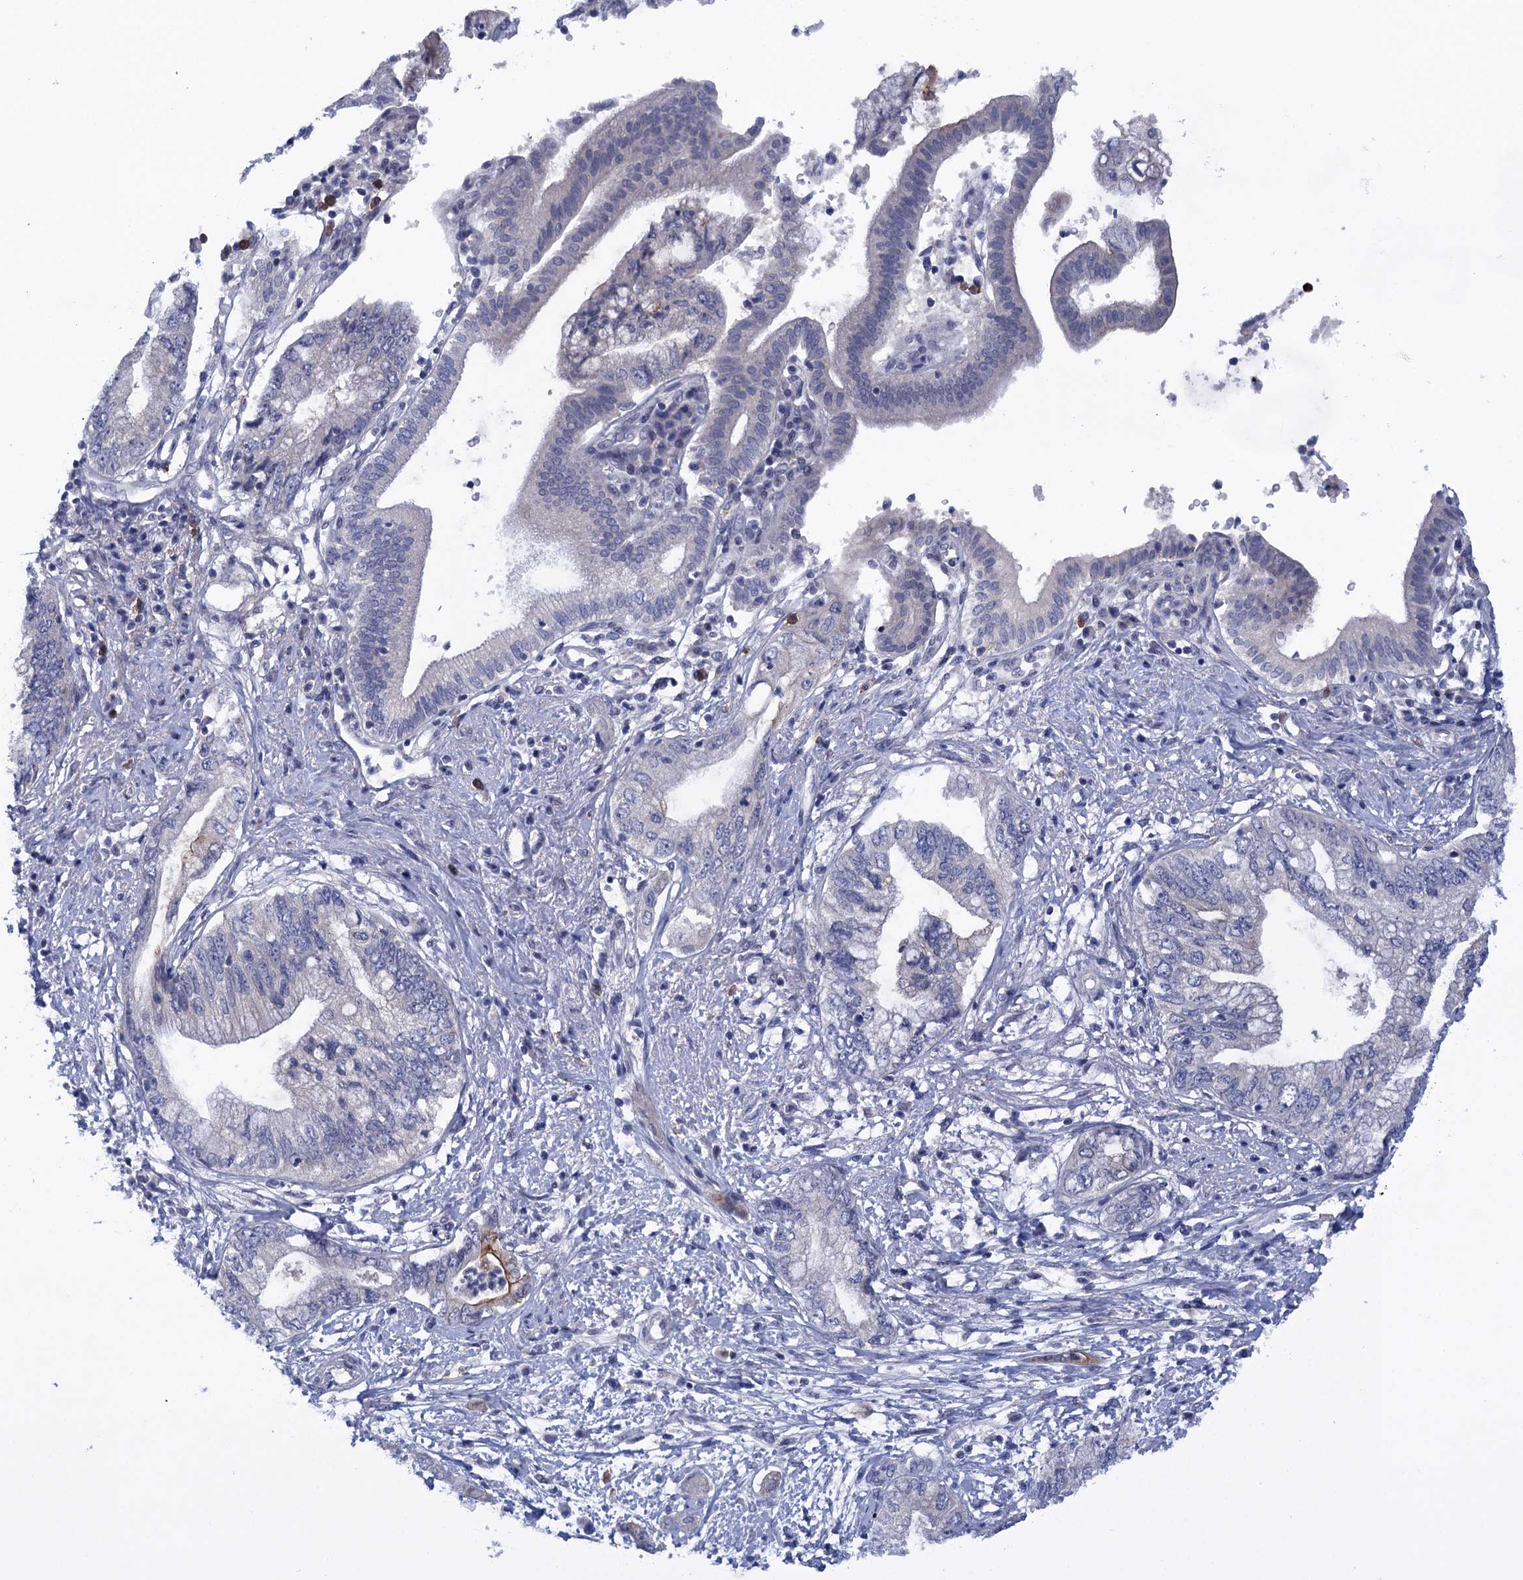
{"staining": {"intensity": "negative", "quantity": "none", "location": "none"}, "tissue": "pancreatic cancer", "cell_type": "Tumor cells", "image_type": "cancer", "snomed": [{"axis": "morphology", "description": "Adenocarcinoma, NOS"}, {"axis": "topography", "description": "Pancreas"}], "caption": "DAB (3,3'-diaminobenzidine) immunohistochemical staining of adenocarcinoma (pancreatic) reveals no significant staining in tumor cells. Brightfield microscopy of immunohistochemistry stained with DAB (brown) and hematoxylin (blue), captured at high magnification.", "gene": "SCEL", "patient": {"sex": "female", "age": 73}}